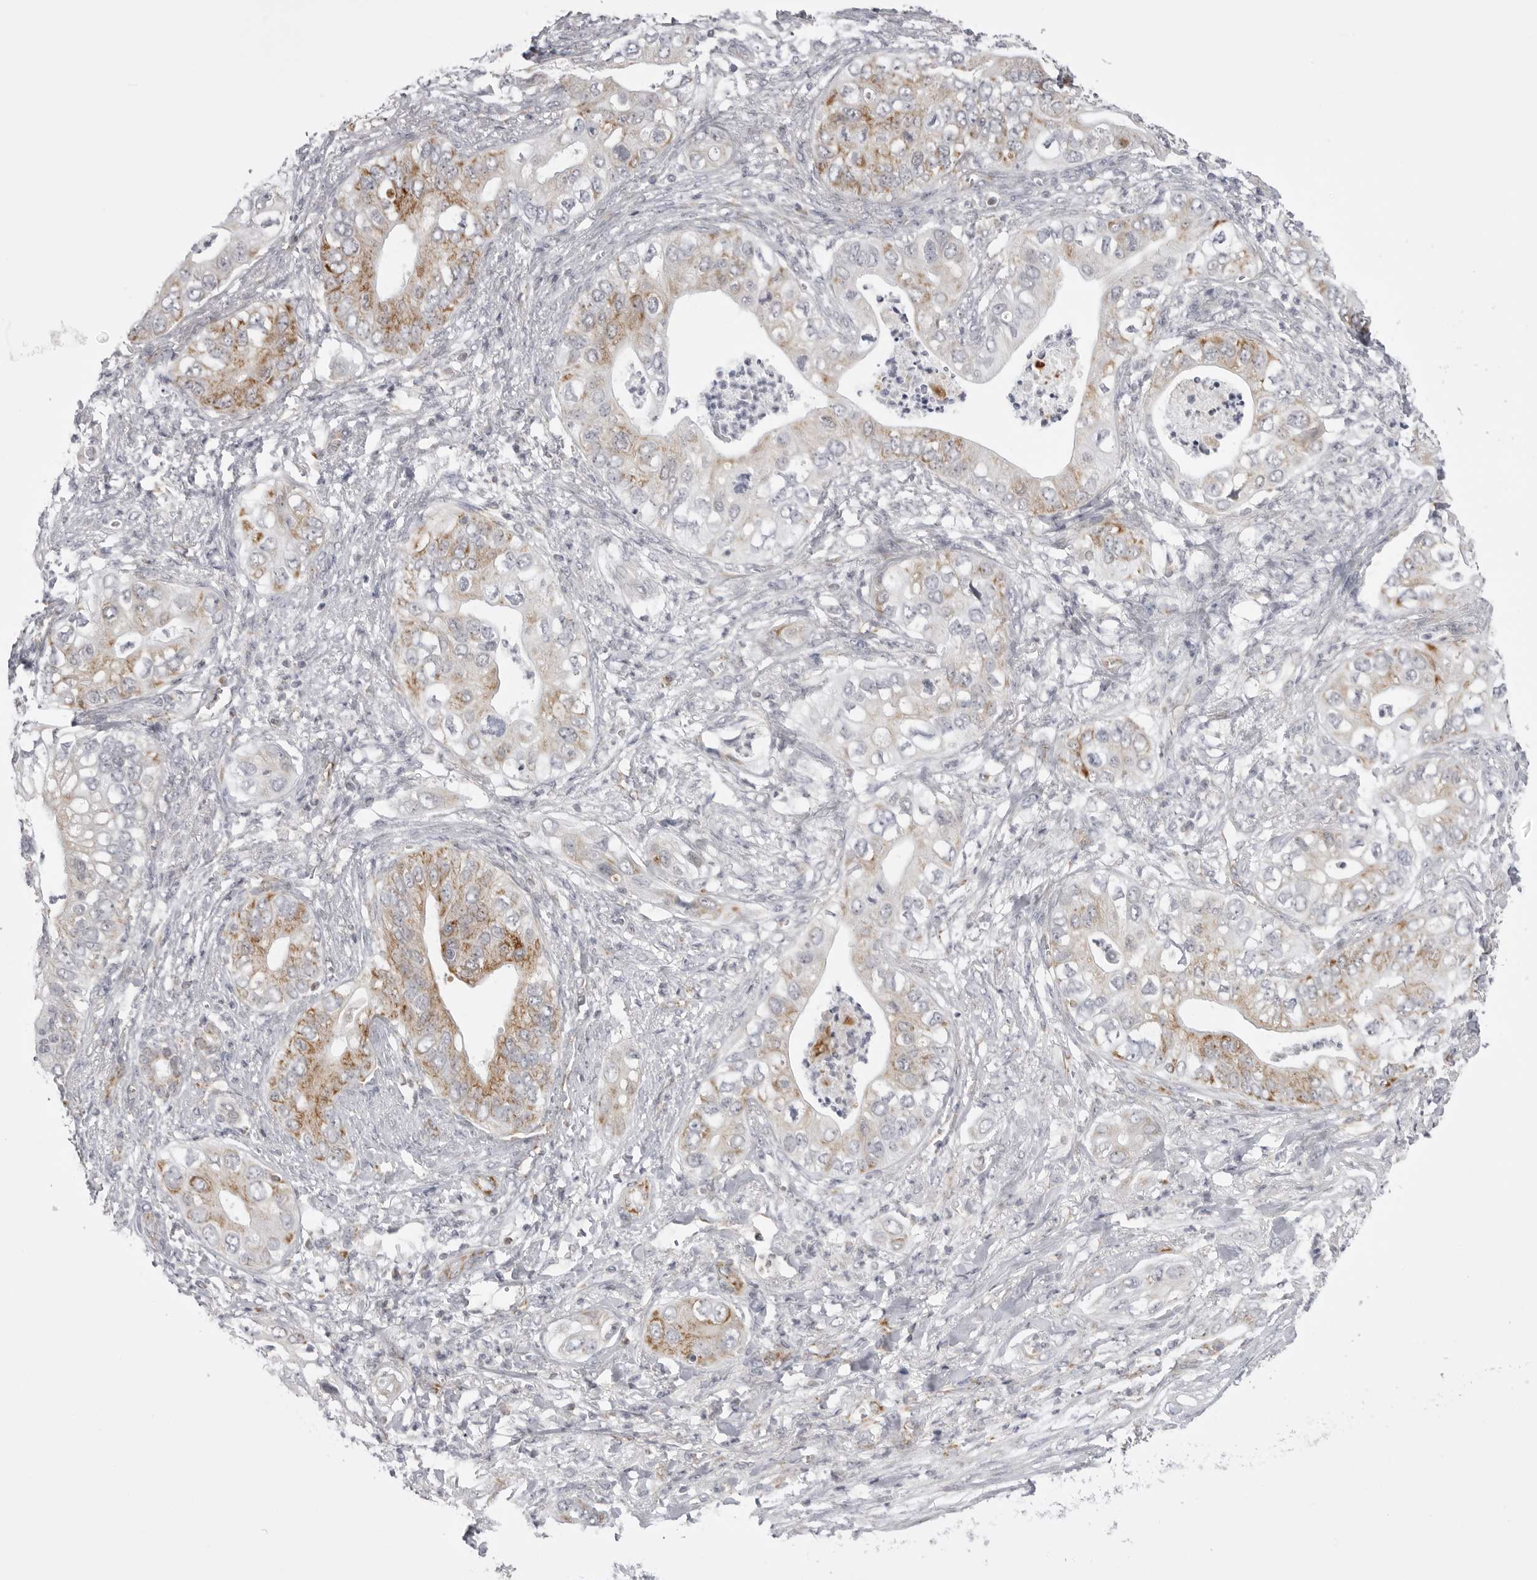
{"staining": {"intensity": "moderate", "quantity": ">75%", "location": "cytoplasmic/membranous"}, "tissue": "pancreatic cancer", "cell_type": "Tumor cells", "image_type": "cancer", "snomed": [{"axis": "morphology", "description": "Adenocarcinoma, NOS"}, {"axis": "topography", "description": "Pancreas"}], "caption": "Tumor cells show medium levels of moderate cytoplasmic/membranous expression in approximately >75% of cells in pancreatic cancer. (Stains: DAB (3,3'-diaminobenzidine) in brown, nuclei in blue, Microscopy: brightfield microscopy at high magnification).", "gene": "TUFM", "patient": {"sex": "female", "age": 78}}